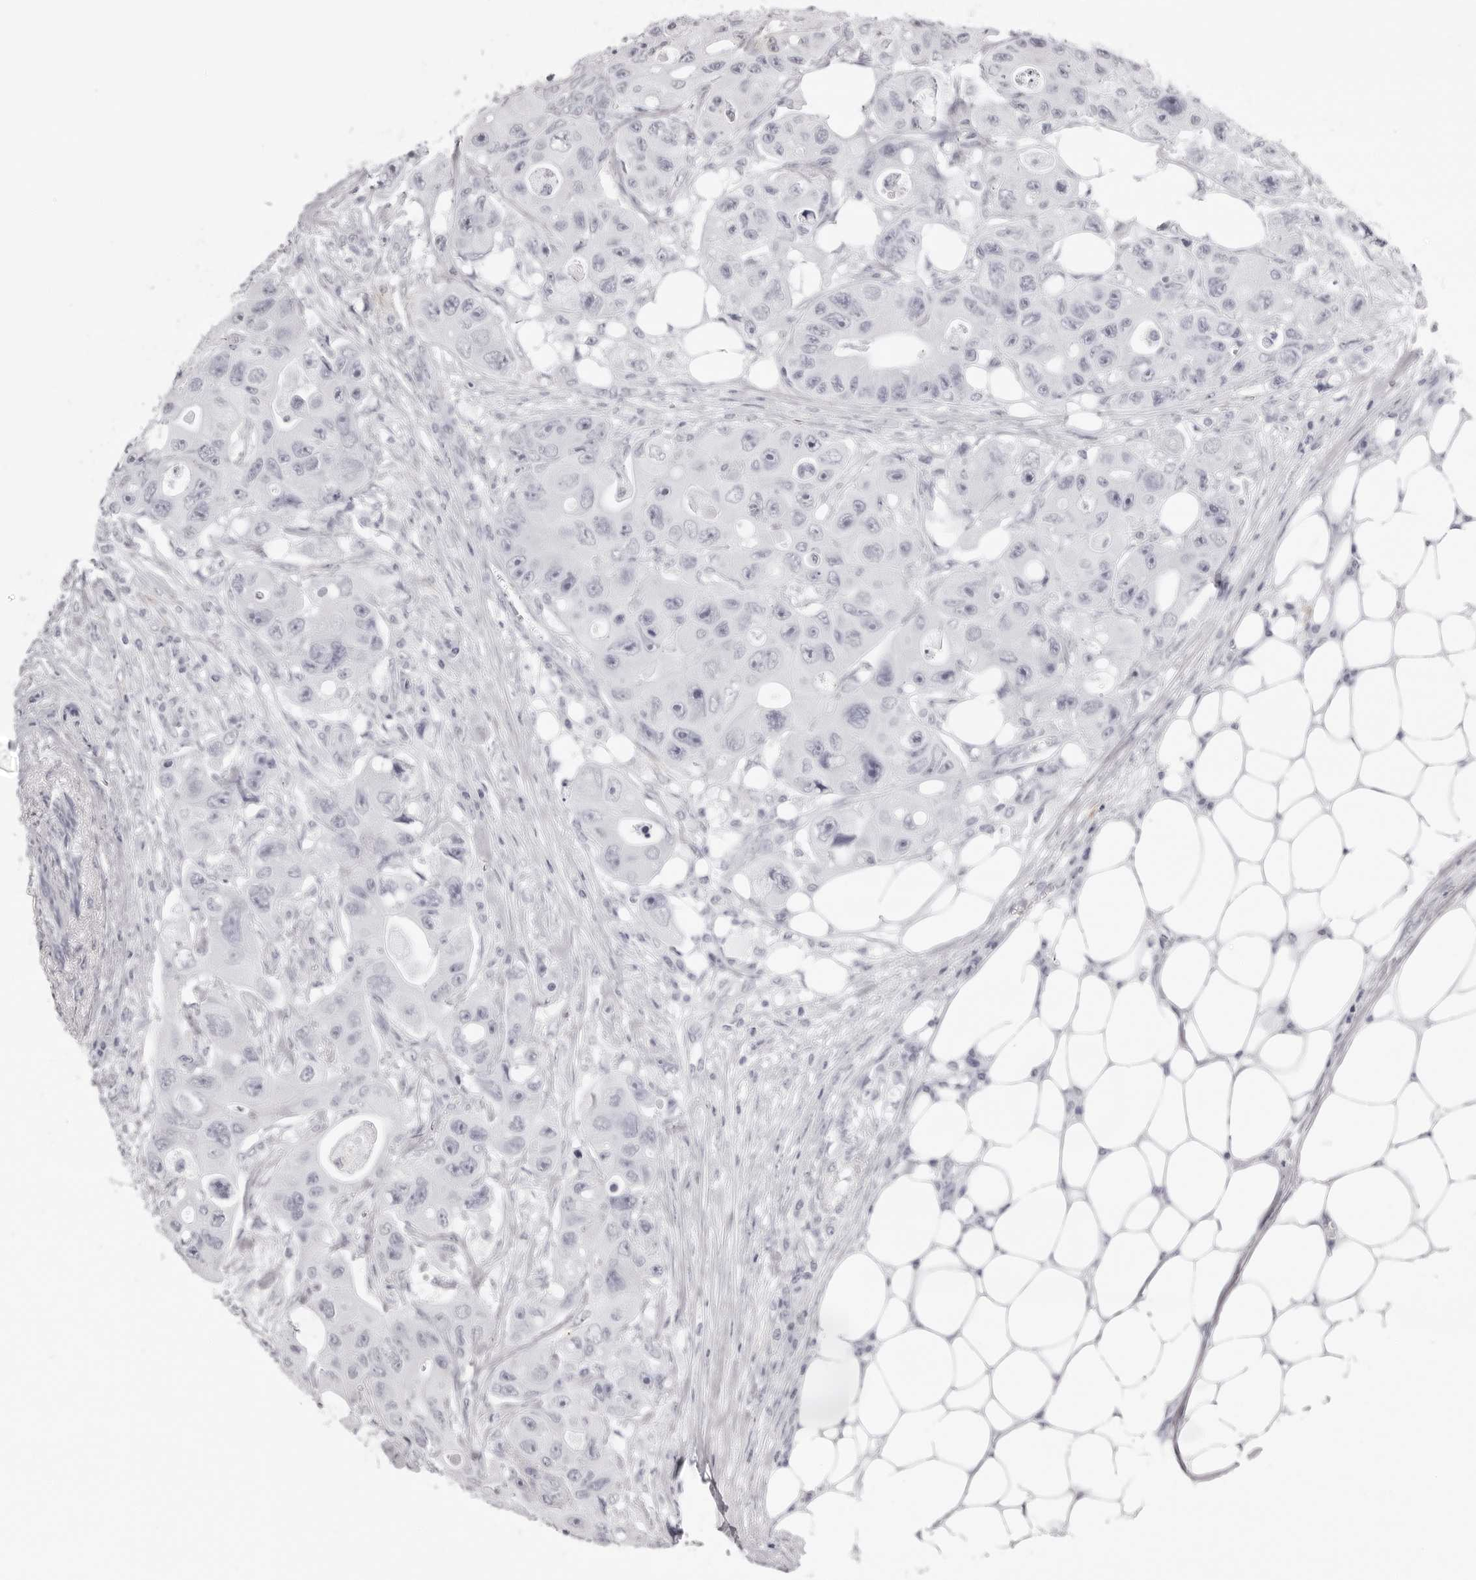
{"staining": {"intensity": "negative", "quantity": "none", "location": "none"}, "tissue": "colorectal cancer", "cell_type": "Tumor cells", "image_type": "cancer", "snomed": [{"axis": "morphology", "description": "Adenocarcinoma, NOS"}, {"axis": "topography", "description": "Colon"}], "caption": "DAB immunohistochemical staining of human colorectal cancer (adenocarcinoma) reveals no significant staining in tumor cells. The staining is performed using DAB brown chromogen with nuclei counter-stained in using hematoxylin.", "gene": "CST1", "patient": {"sex": "female", "age": 46}}